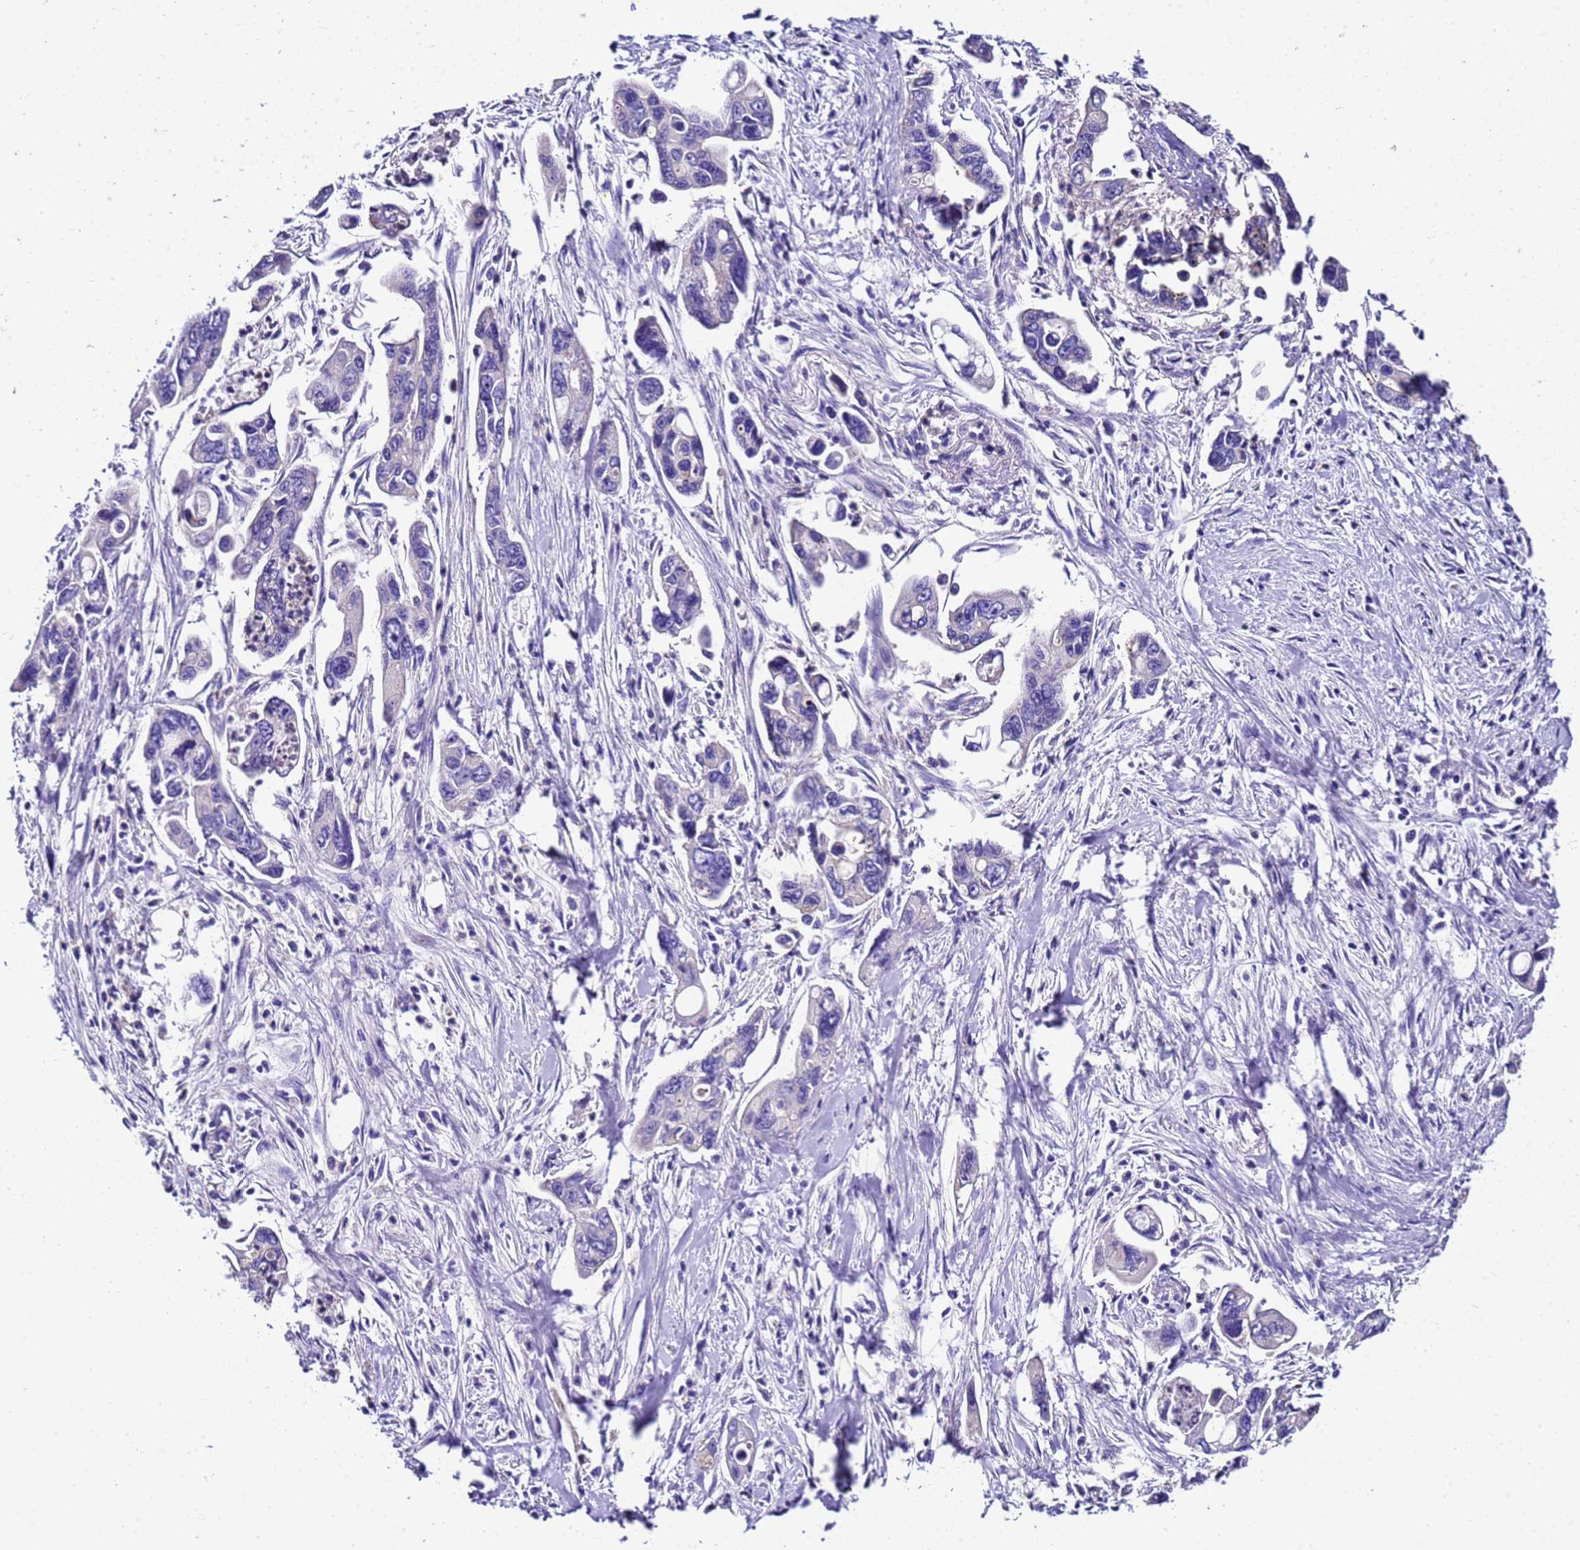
{"staining": {"intensity": "negative", "quantity": "none", "location": "none"}, "tissue": "pancreatic cancer", "cell_type": "Tumor cells", "image_type": "cancer", "snomed": [{"axis": "morphology", "description": "Adenocarcinoma, NOS"}, {"axis": "topography", "description": "Pancreas"}], "caption": "This is a micrograph of IHC staining of pancreatic adenocarcinoma, which shows no staining in tumor cells.", "gene": "UGT2A1", "patient": {"sex": "male", "age": 70}}